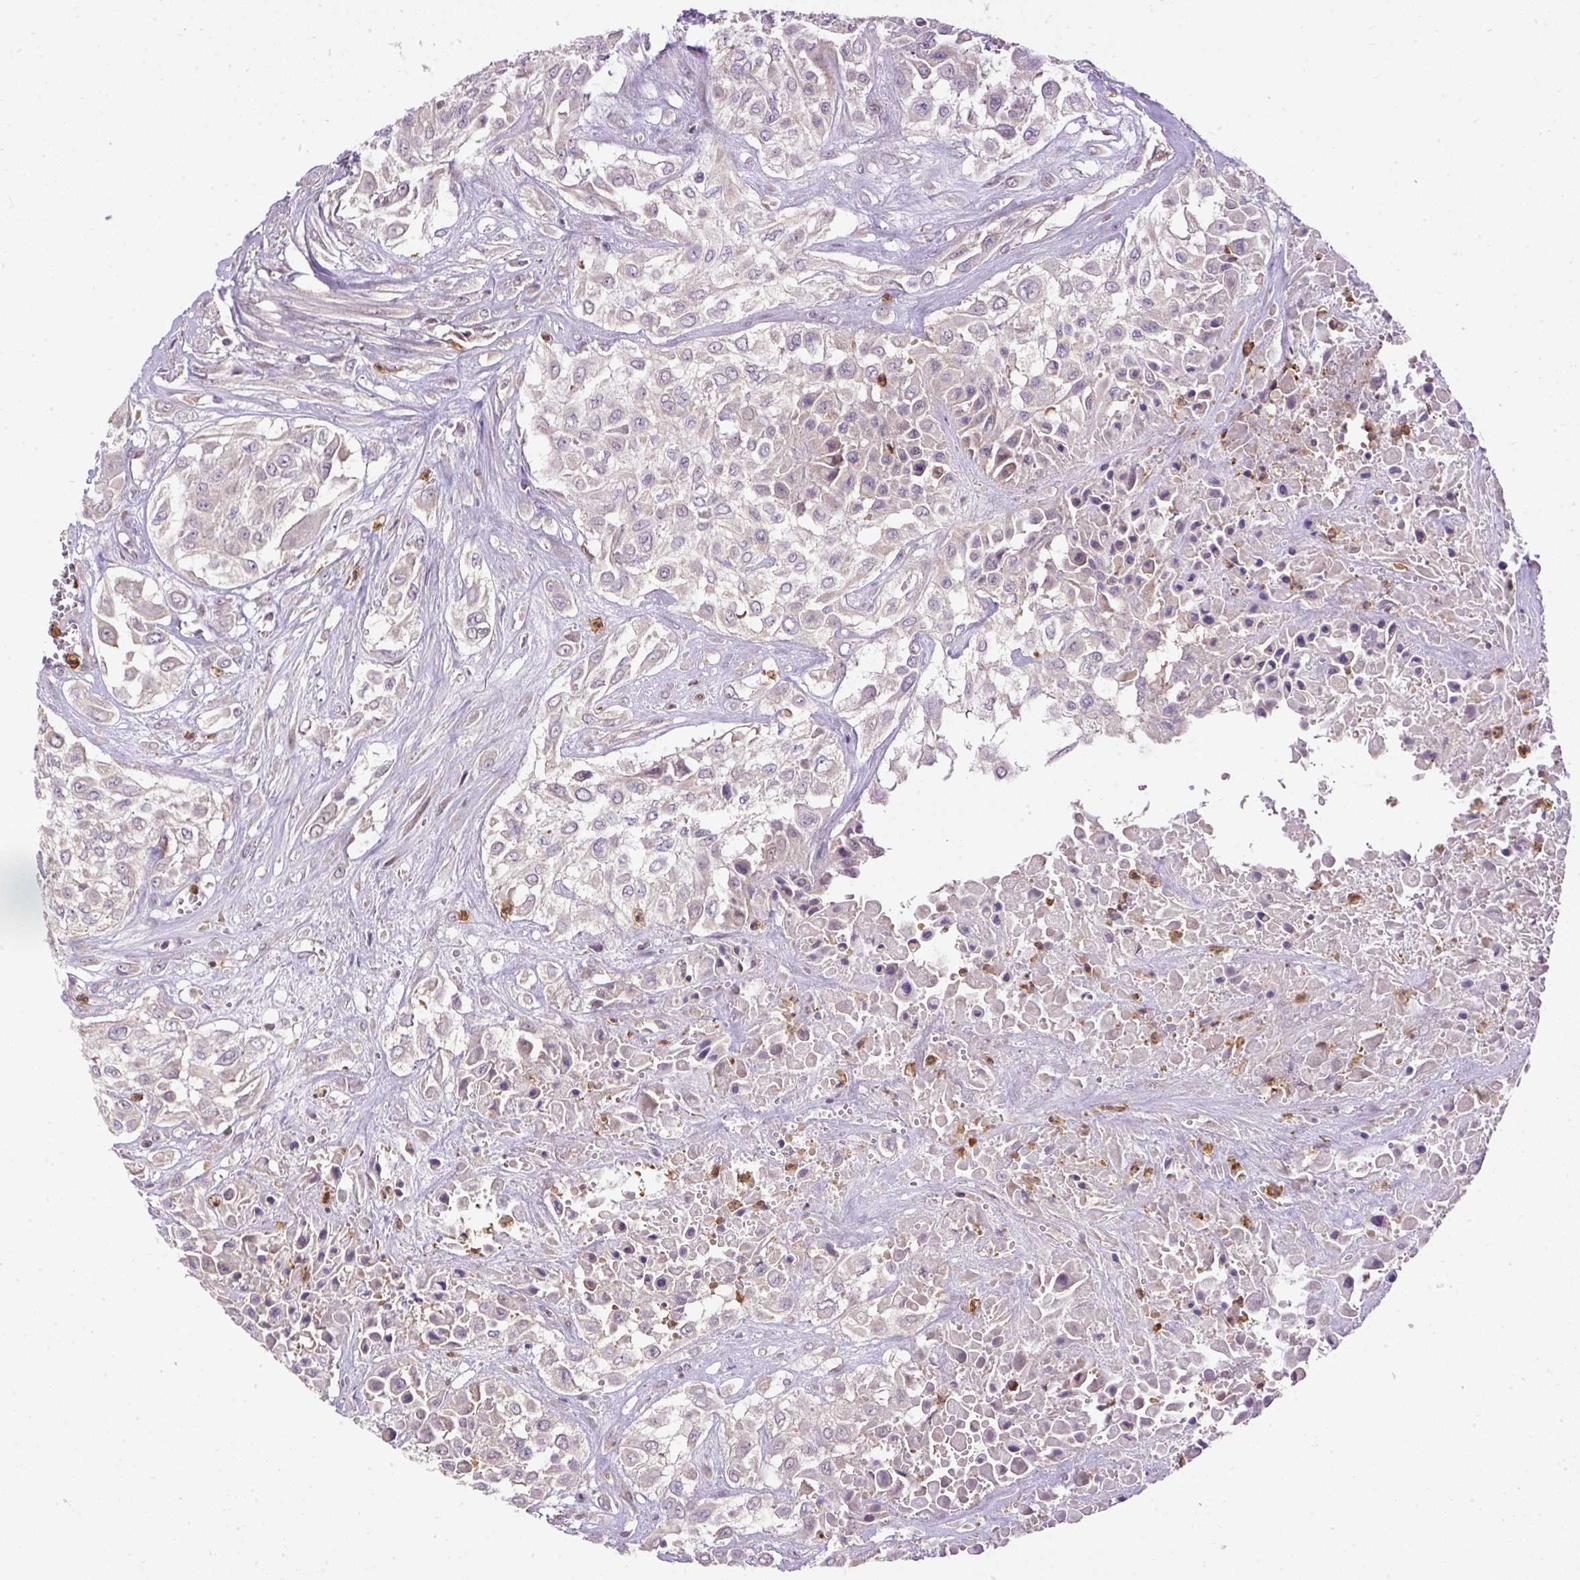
{"staining": {"intensity": "negative", "quantity": "none", "location": "none"}, "tissue": "urothelial cancer", "cell_type": "Tumor cells", "image_type": "cancer", "snomed": [{"axis": "morphology", "description": "Urothelial carcinoma, High grade"}, {"axis": "topography", "description": "Urinary bladder"}], "caption": "Tumor cells show no significant positivity in urothelial carcinoma (high-grade).", "gene": "CTTNBP2", "patient": {"sex": "male", "age": 57}}